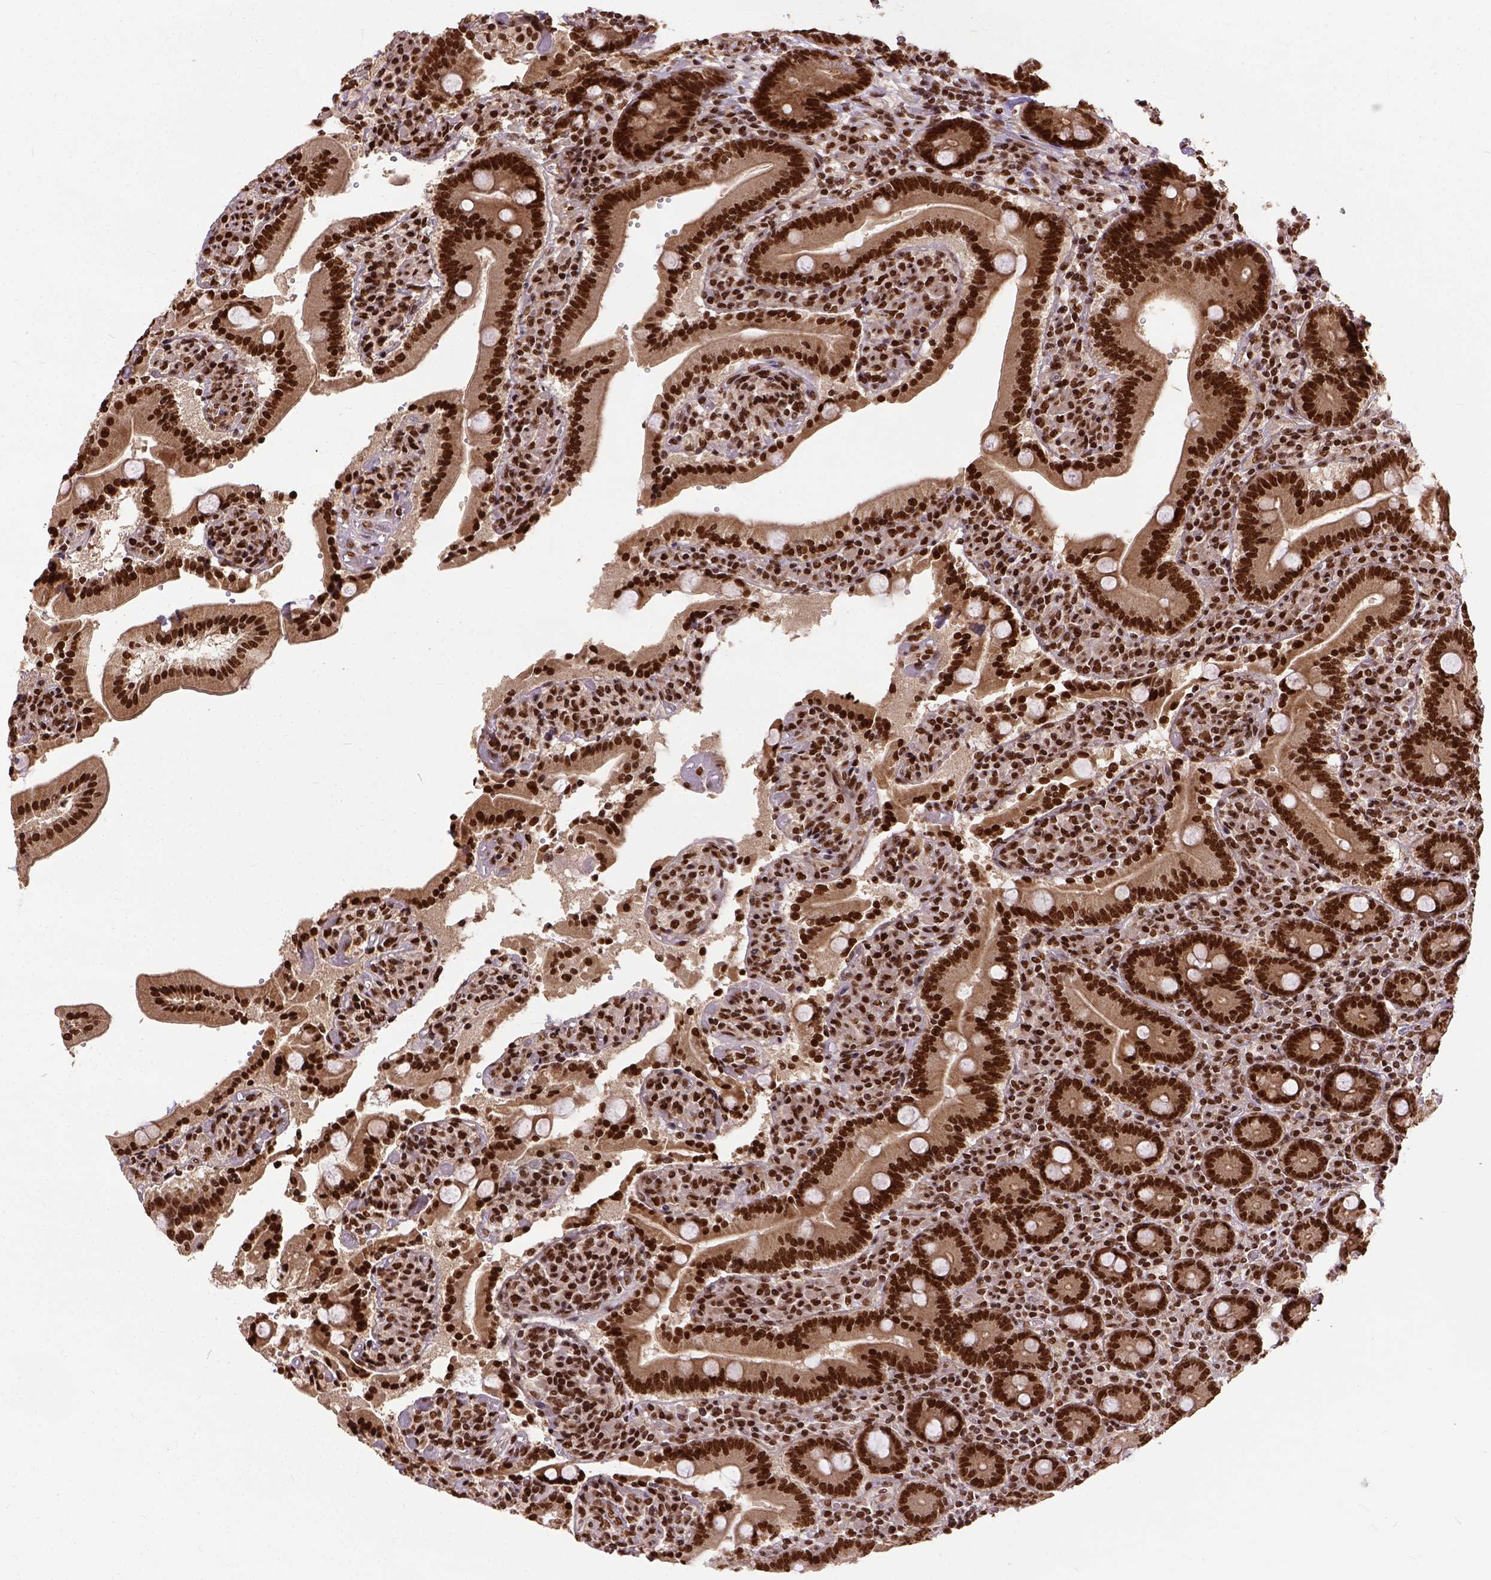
{"staining": {"intensity": "strong", "quantity": ">75%", "location": "nuclear"}, "tissue": "duodenum", "cell_type": "Glandular cells", "image_type": "normal", "snomed": [{"axis": "morphology", "description": "Normal tissue, NOS"}, {"axis": "topography", "description": "Duodenum"}], "caption": "A micrograph of human duodenum stained for a protein exhibits strong nuclear brown staining in glandular cells.", "gene": "NACC1", "patient": {"sex": "female", "age": 62}}